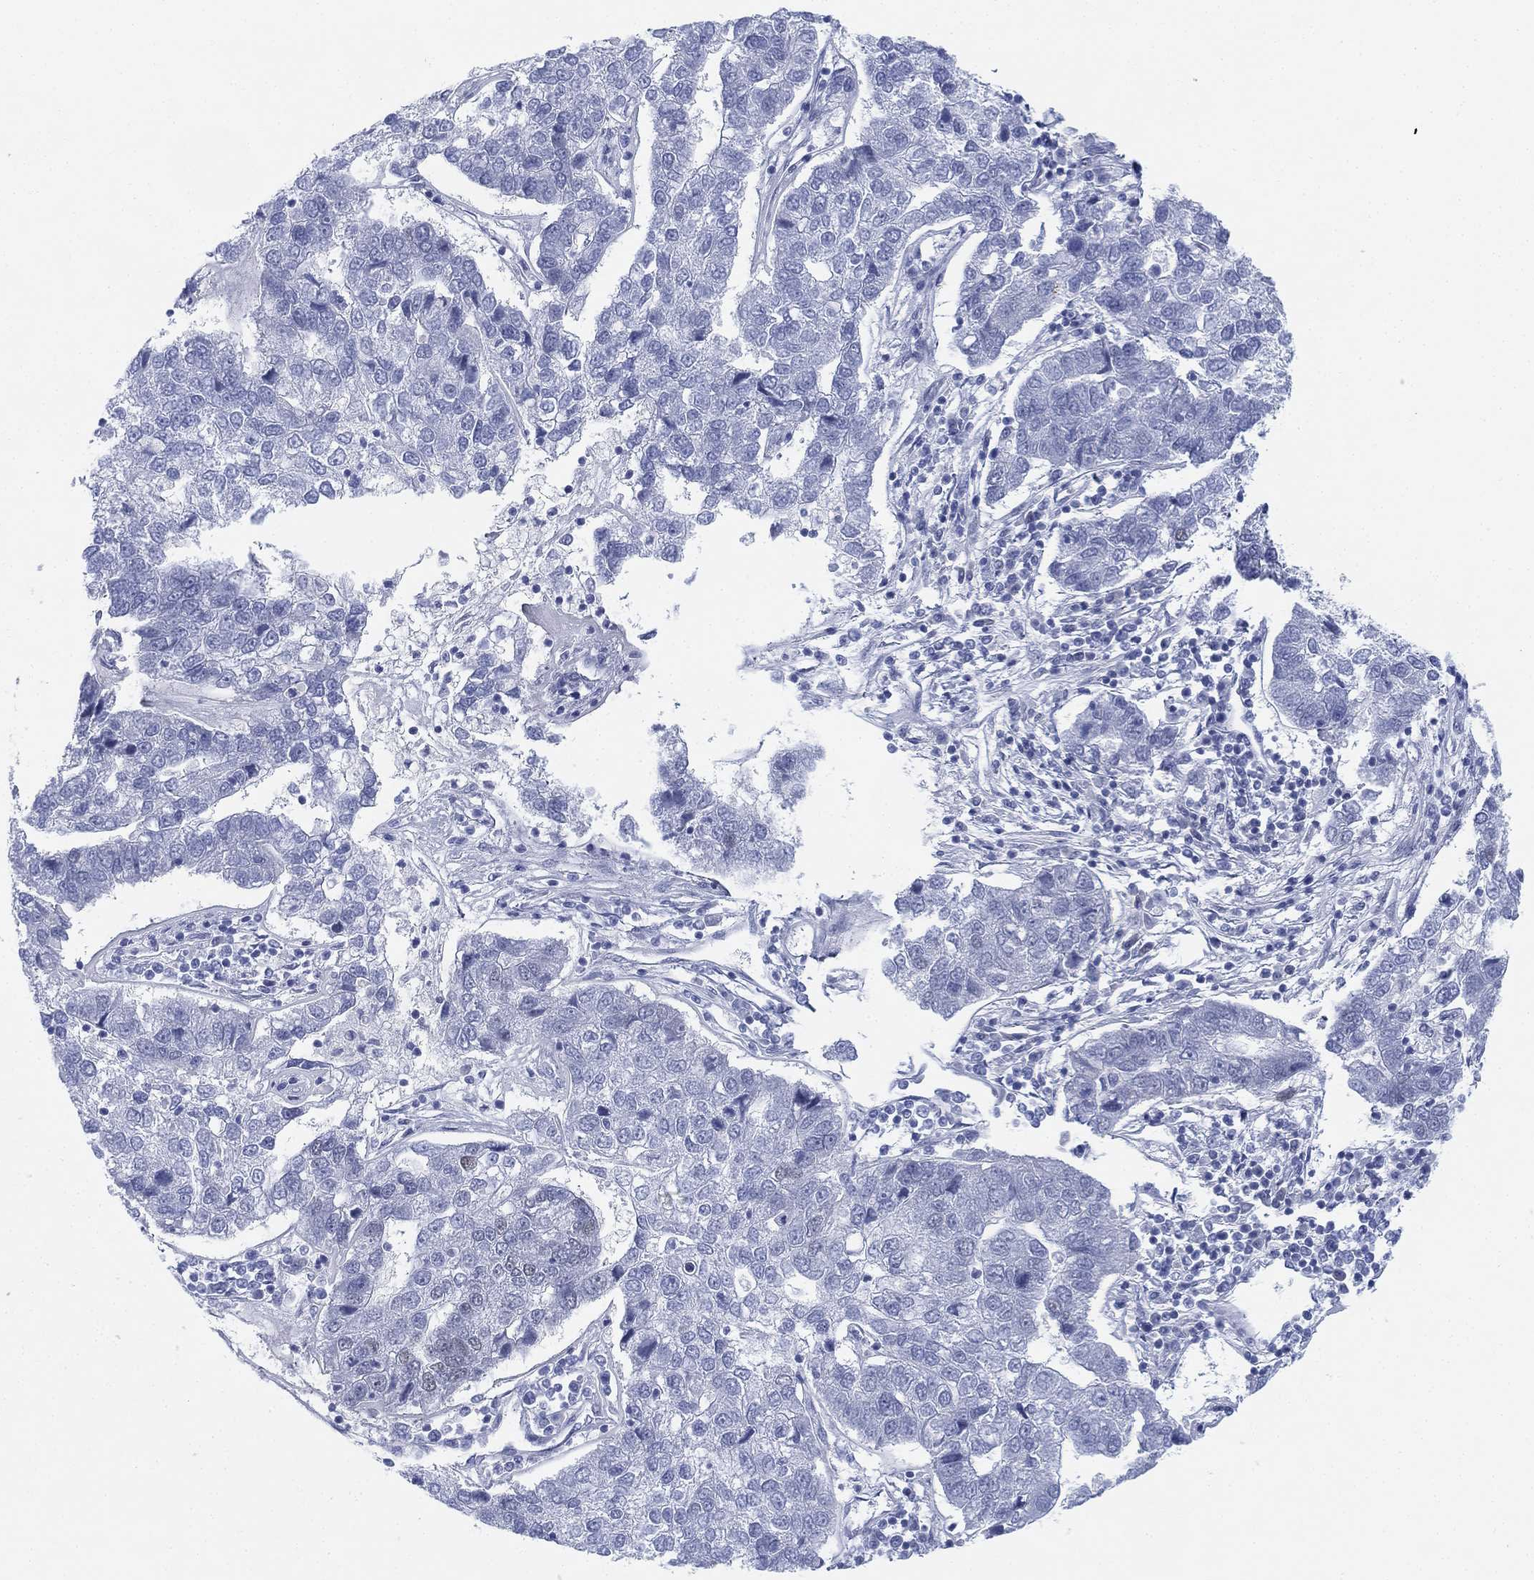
{"staining": {"intensity": "negative", "quantity": "none", "location": "none"}, "tissue": "pancreatic cancer", "cell_type": "Tumor cells", "image_type": "cancer", "snomed": [{"axis": "morphology", "description": "Adenocarcinoma, NOS"}, {"axis": "topography", "description": "Pancreas"}], "caption": "Adenocarcinoma (pancreatic) stained for a protein using immunohistochemistry (IHC) displays no positivity tumor cells.", "gene": "GCNA", "patient": {"sex": "female", "age": 61}}